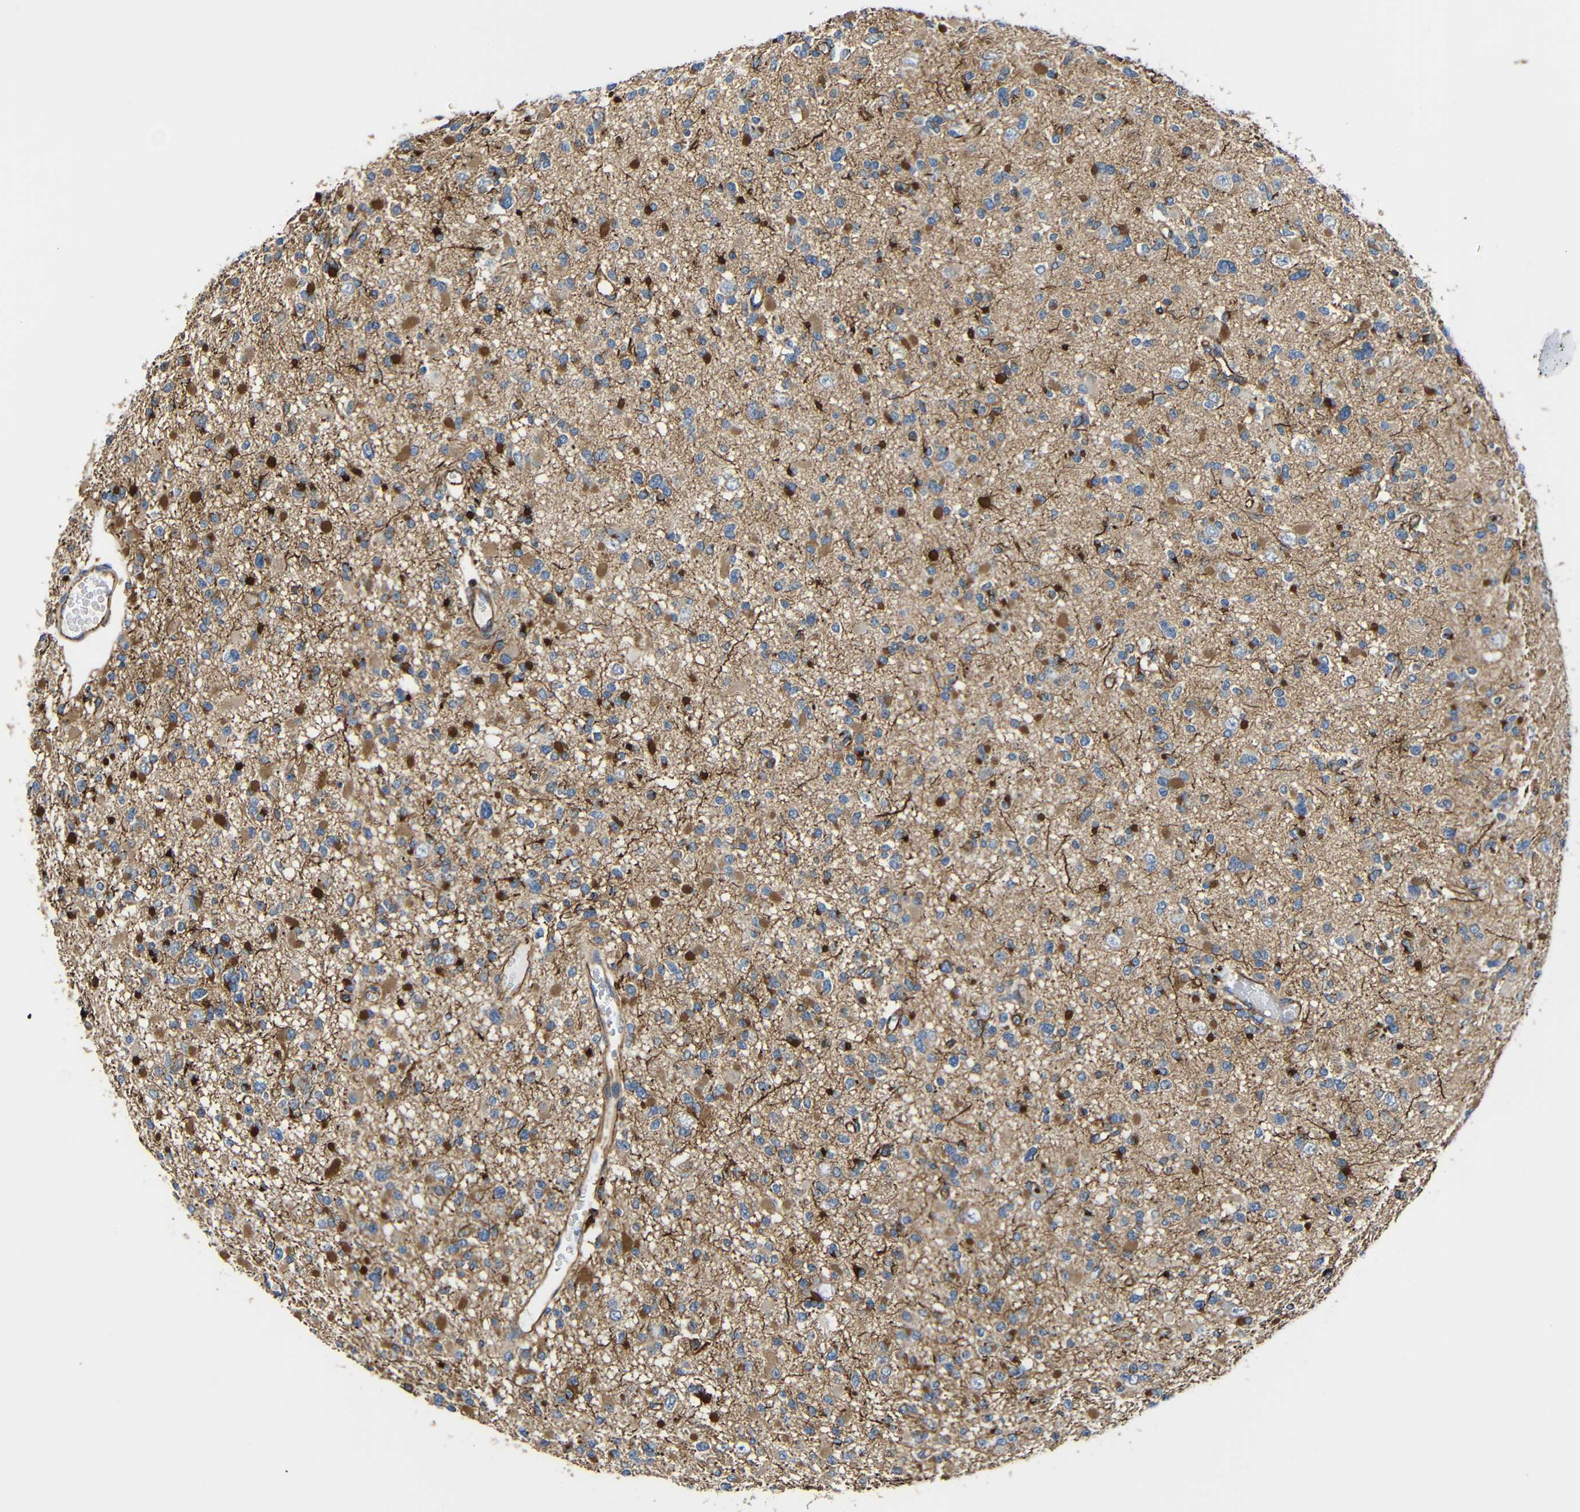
{"staining": {"intensity": "moderate", "quantity": ">75%", "location": "cytoplasmic/membranous"}, "tissue": "glioma", "cell_type": "Tumor cells", "image_type": "cancer", "snomed": [{"axis": "morphology", "description": "Glioma, malignant, Low grade"}, {"axis": "topography", "description": "Brain"}], "caption": "Immunohistochemical staining of malignant low-grade glioma shows medium levels of moderate cytoplasmic/membranous staining in about >75% of tumor cells. Immunohistochemistry (ihc) stains the protein of interest in brown and the nuclei are stained blue.", "gene": "IGSF10", "patient": {"sex": "female", "age": 22}}